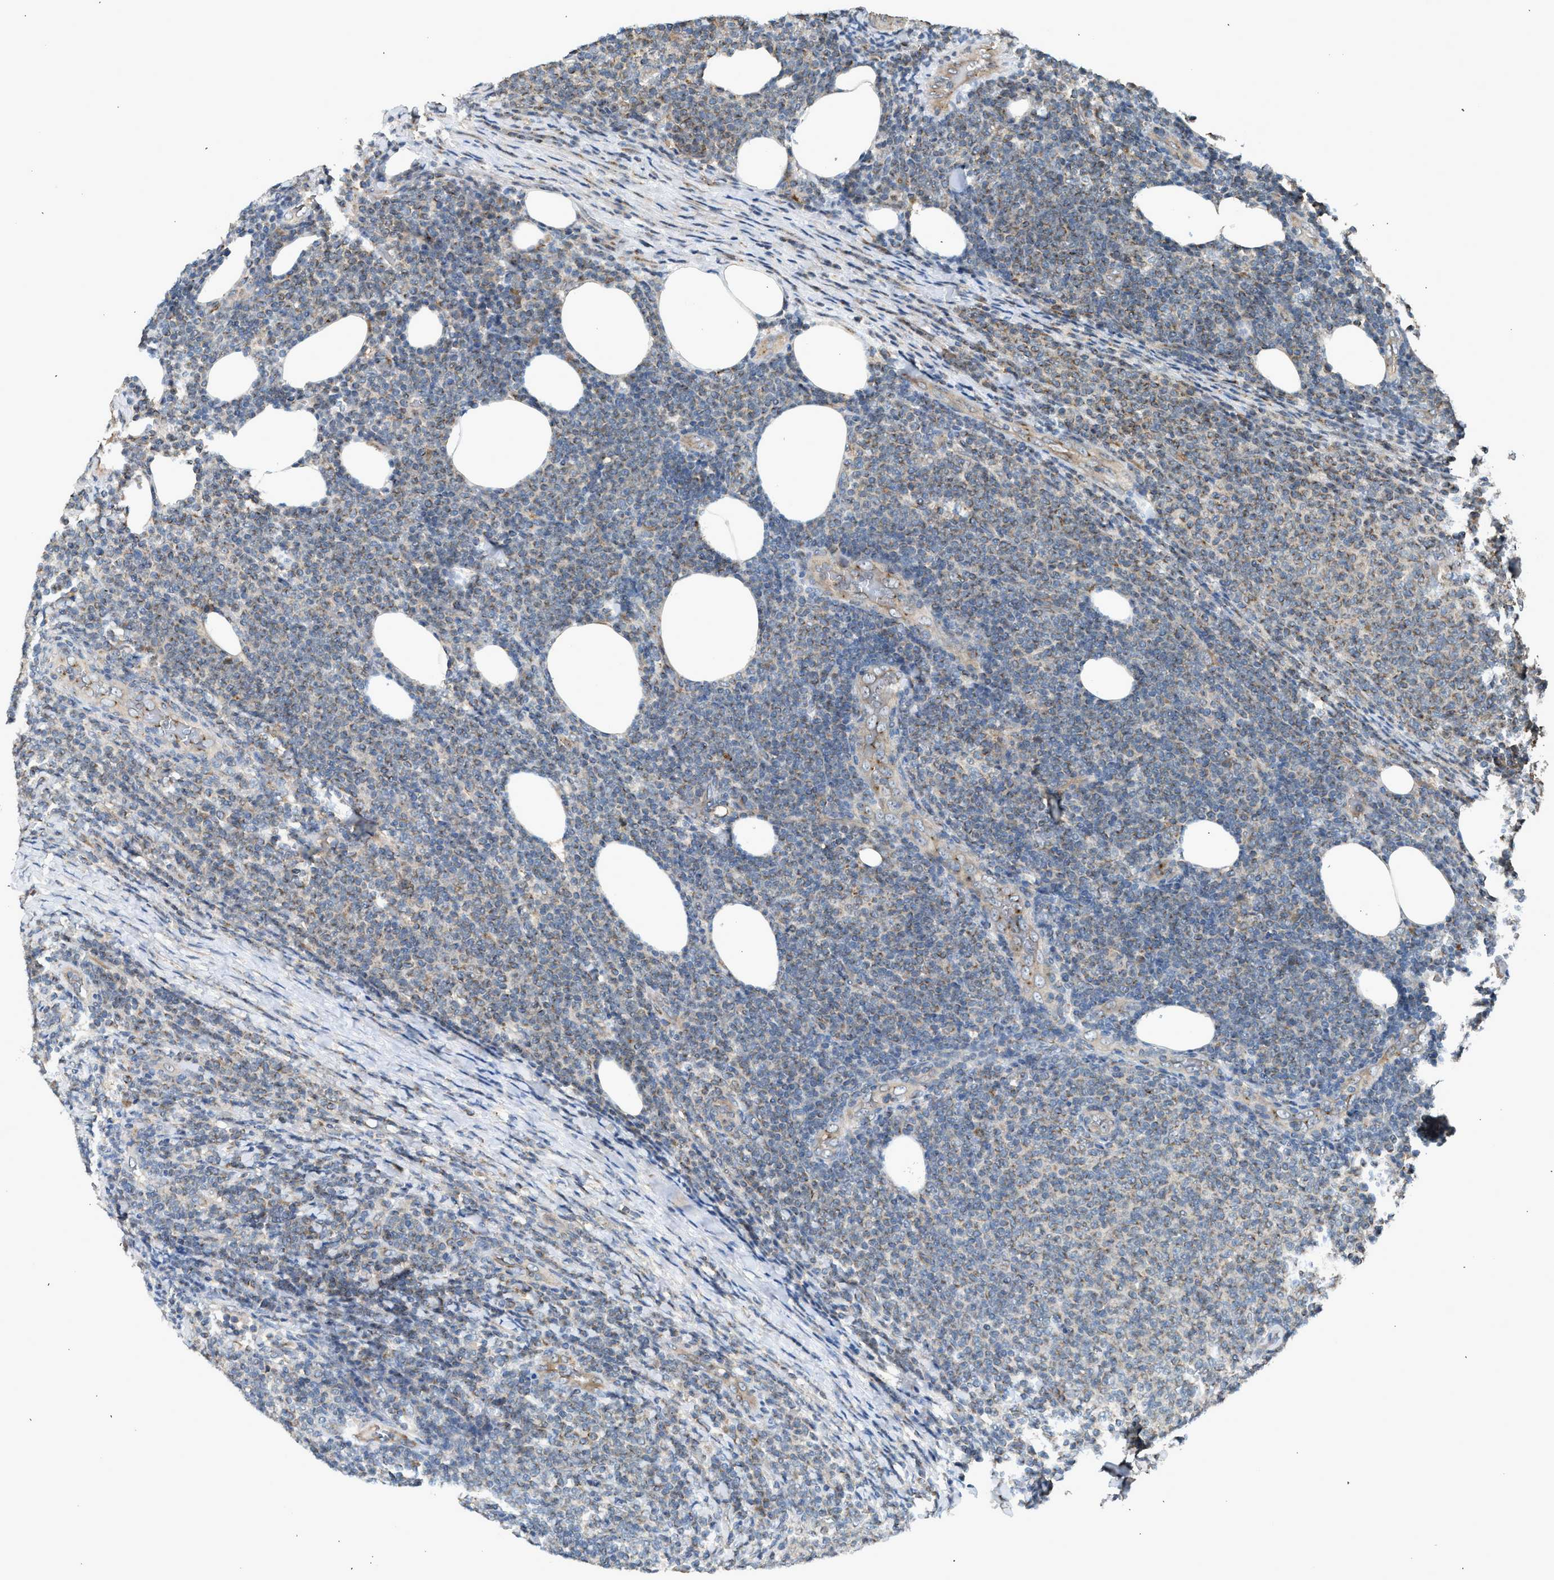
{"staining": {"intensity": "moderate", "quantity": ">75%", "location": "cytoplasmic/membranous"}, "tissue": "lymphoma", "cell_type": "Tumor cells", "image_type": "cancer", "snomed": [{"axis": "morphology", "description": "Malignant lymphoma, non-Hodgkin's type, Low grade"}, {"axis": "topography", "description": "Lymph node"}], "caption": "IHC (DAB) staining of human malignant lymphoma, non-Hodgkin's type (low-grade) displays moderate cytoplasmic/membranous protein positivity in approximately >75% of tumor cells. Nuclei are stained in blue.", "gene": "STARD3", "patient": {"sex": "male", "age": 66}}